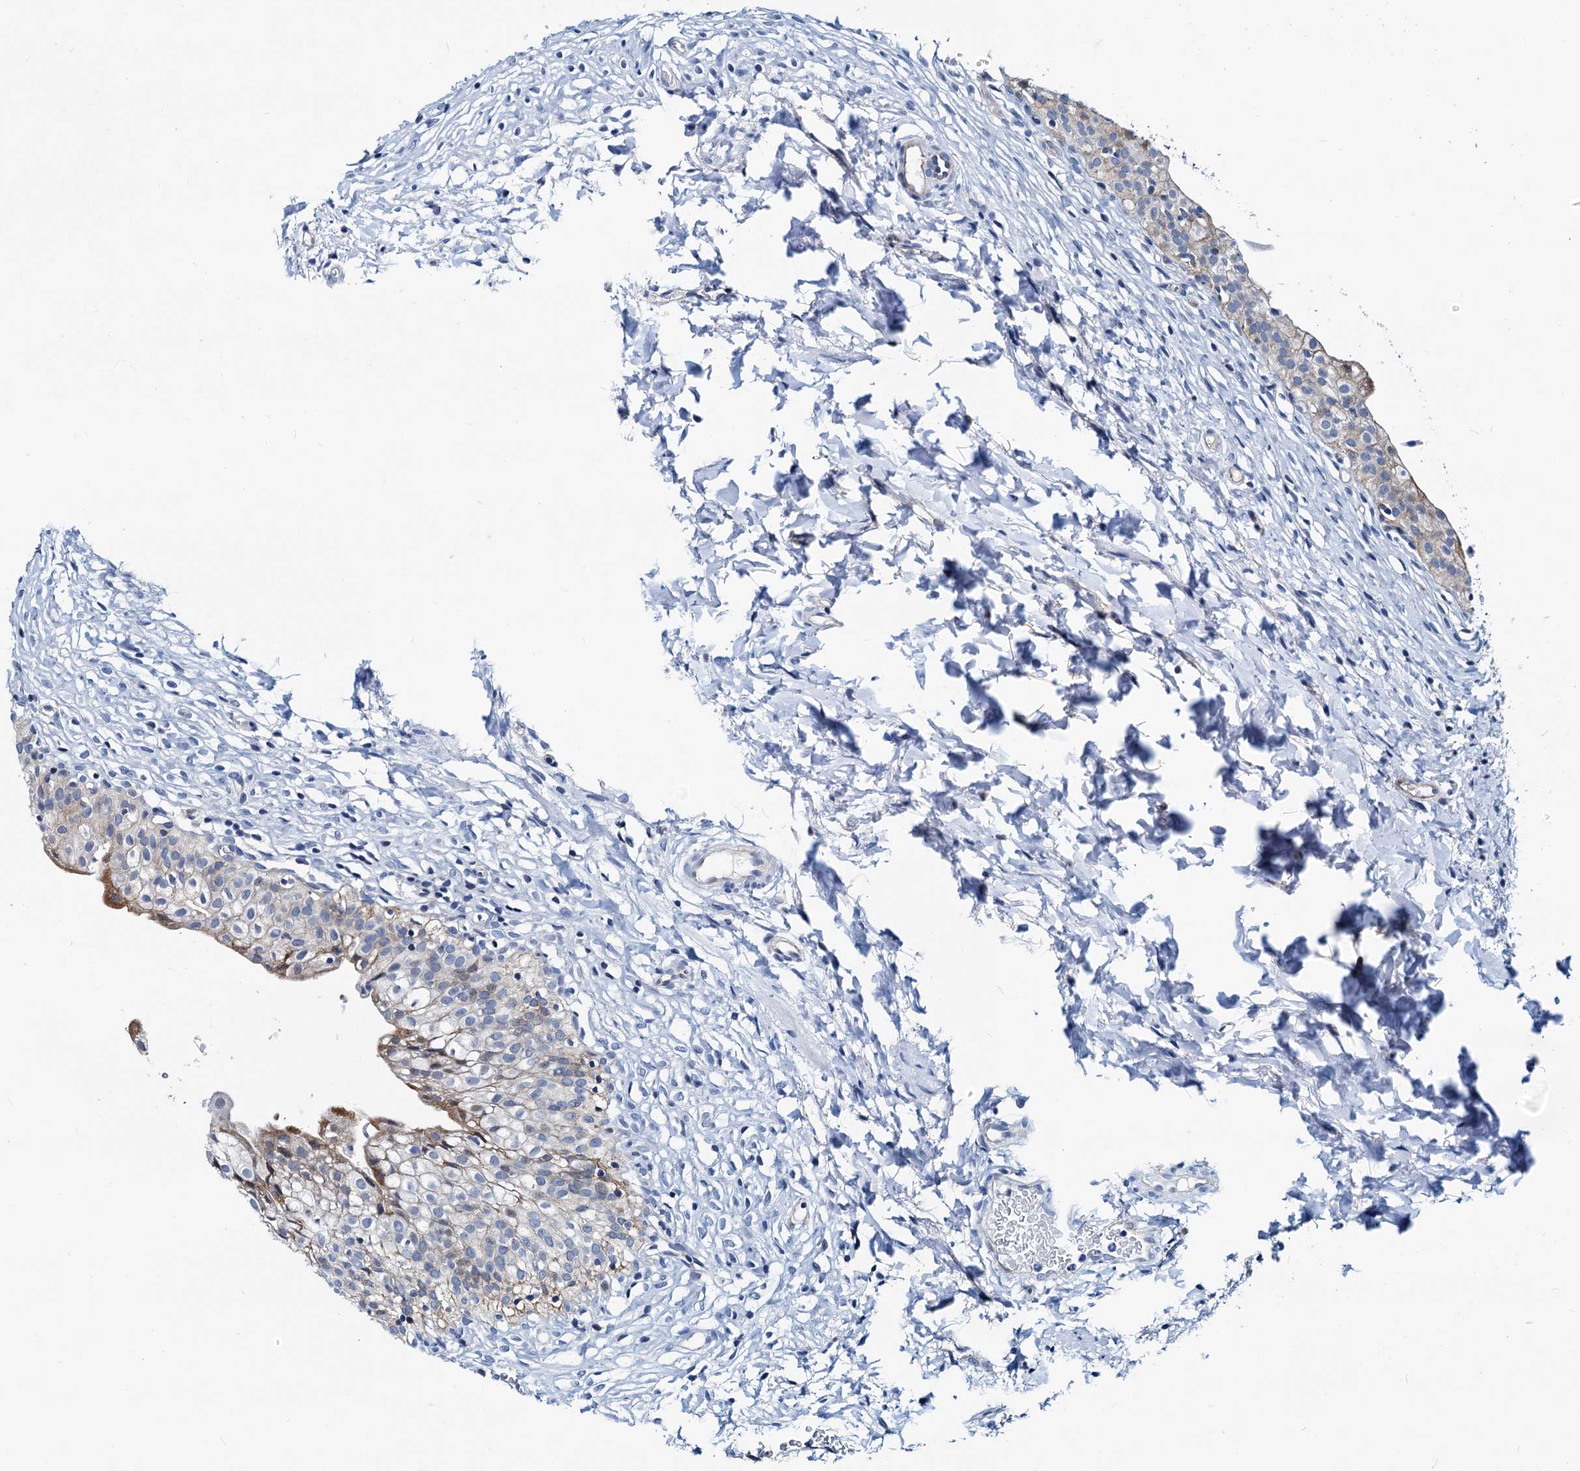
{"staining": {"intensity": "weak", "quantity": "<25%", "location": "cytoplasmic/membranous,nuclear"}, "tissue": "urinary bladder", "cell_type": "Urothelial cells", "image_type": "normal", "snomed": [{"axis": "morphology", "description": "Normal tissue, NOS"}, {"axis": "topography", "description": "Urinary bladder"}], "caption": "Protein analysis of normal urinary bladder reveals no significant positivity in urothelial cells. The staining is performed using DAB (3,3'-diaminobenzidine) brown chromogen with nuclei counter-stained in using hematoxylin.", "gene": "PTGES3", "patient": {"sex": "male", "age": 55}}